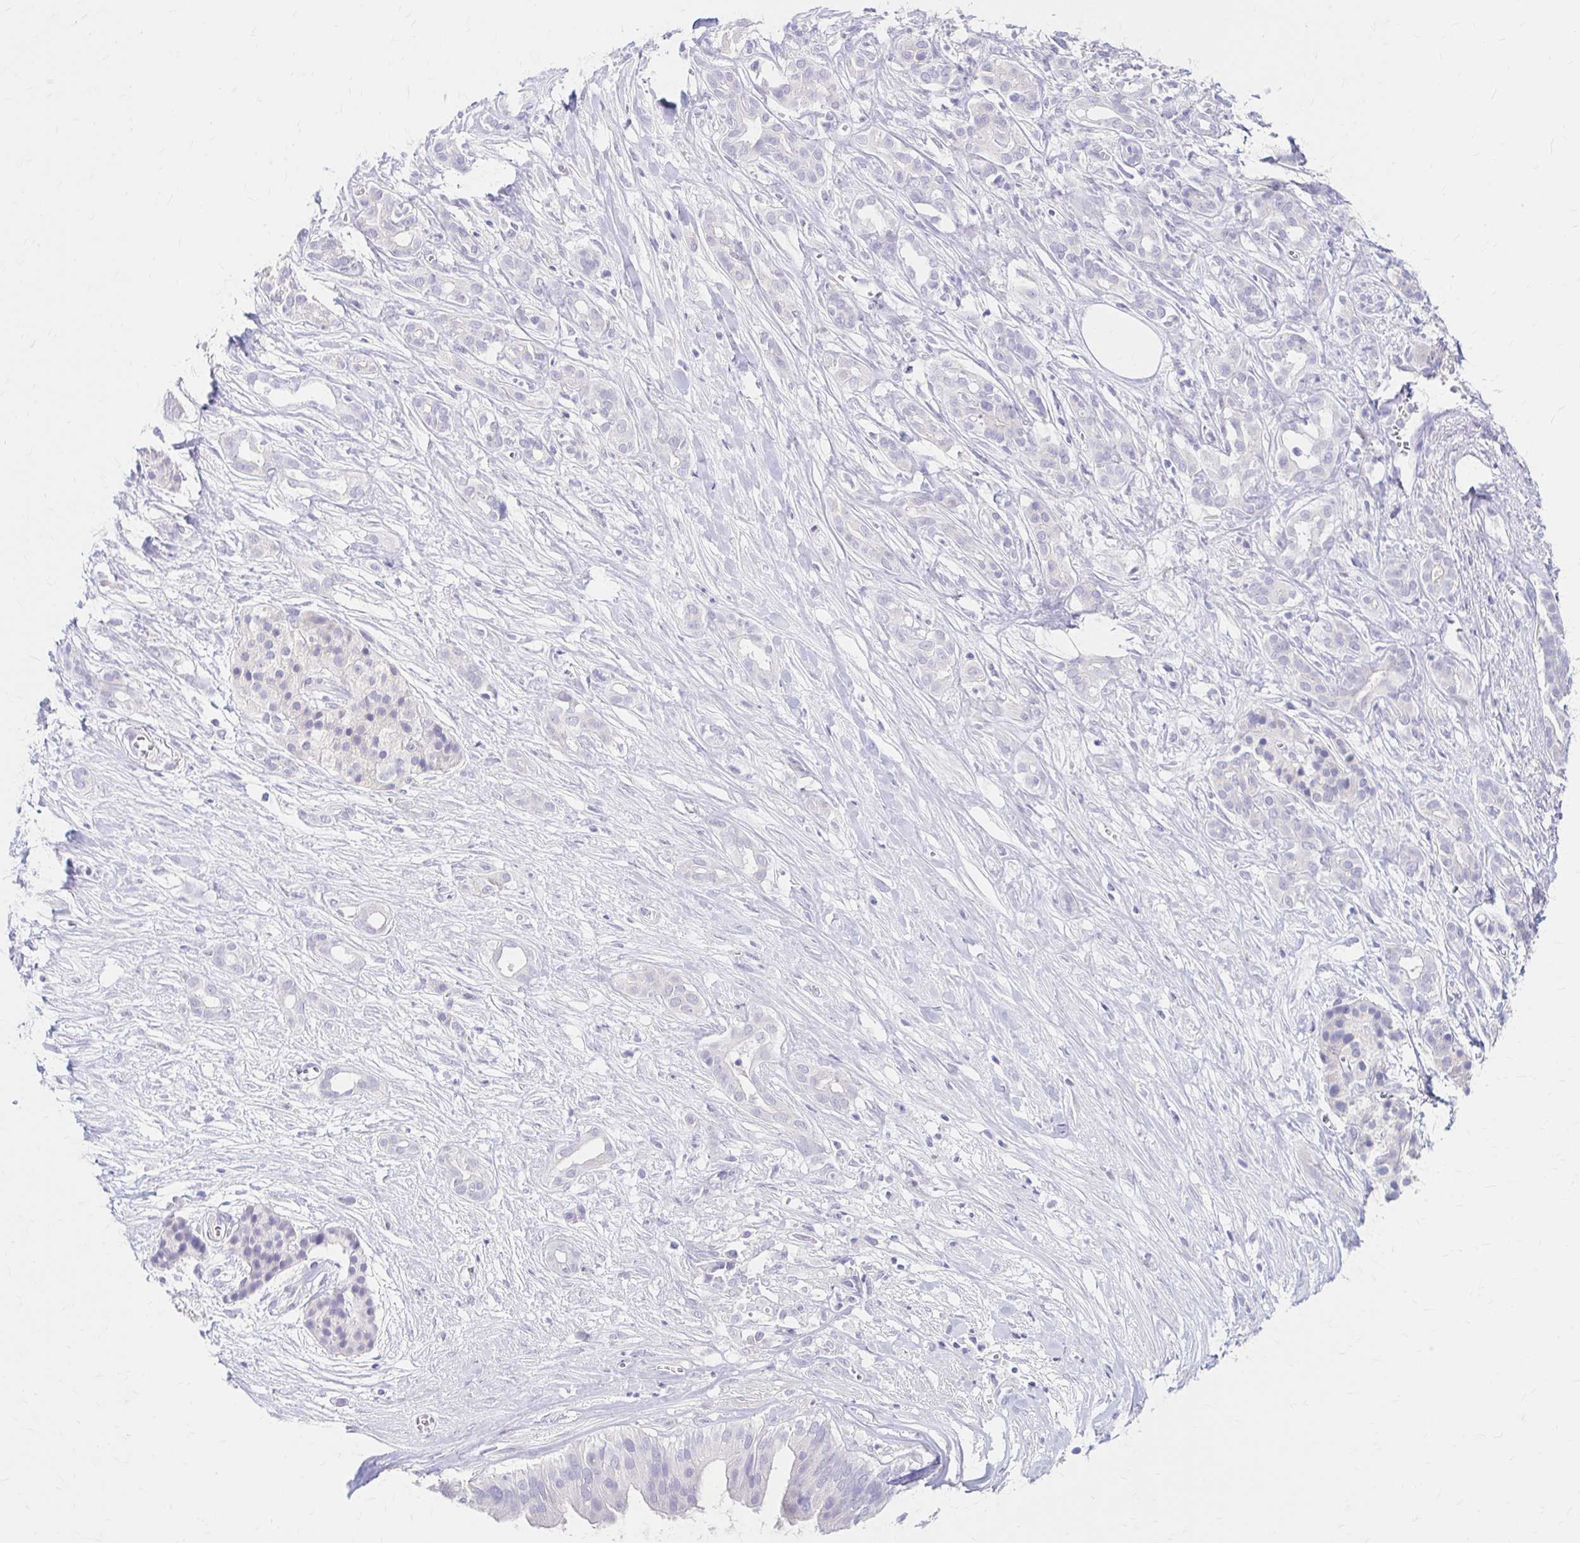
{"staining": {"intensity": "negative", "quantity": "none", "location": "none"}, "tissue": "pancreatic cancer", "cell_type": "Tumor cells", "image_type": "cancer", "snomed": [{"axis": "morphology", "description": "Adenocarcinoma, NOS"}, {"axis": "topography", "description": "Pancreas"}], "caption": "Tumor cells are negative for protein expression in human pancreatic adenocarcinoma.", "gene": "AZGP1", "patient": {"sex": "male", "age": 61}}